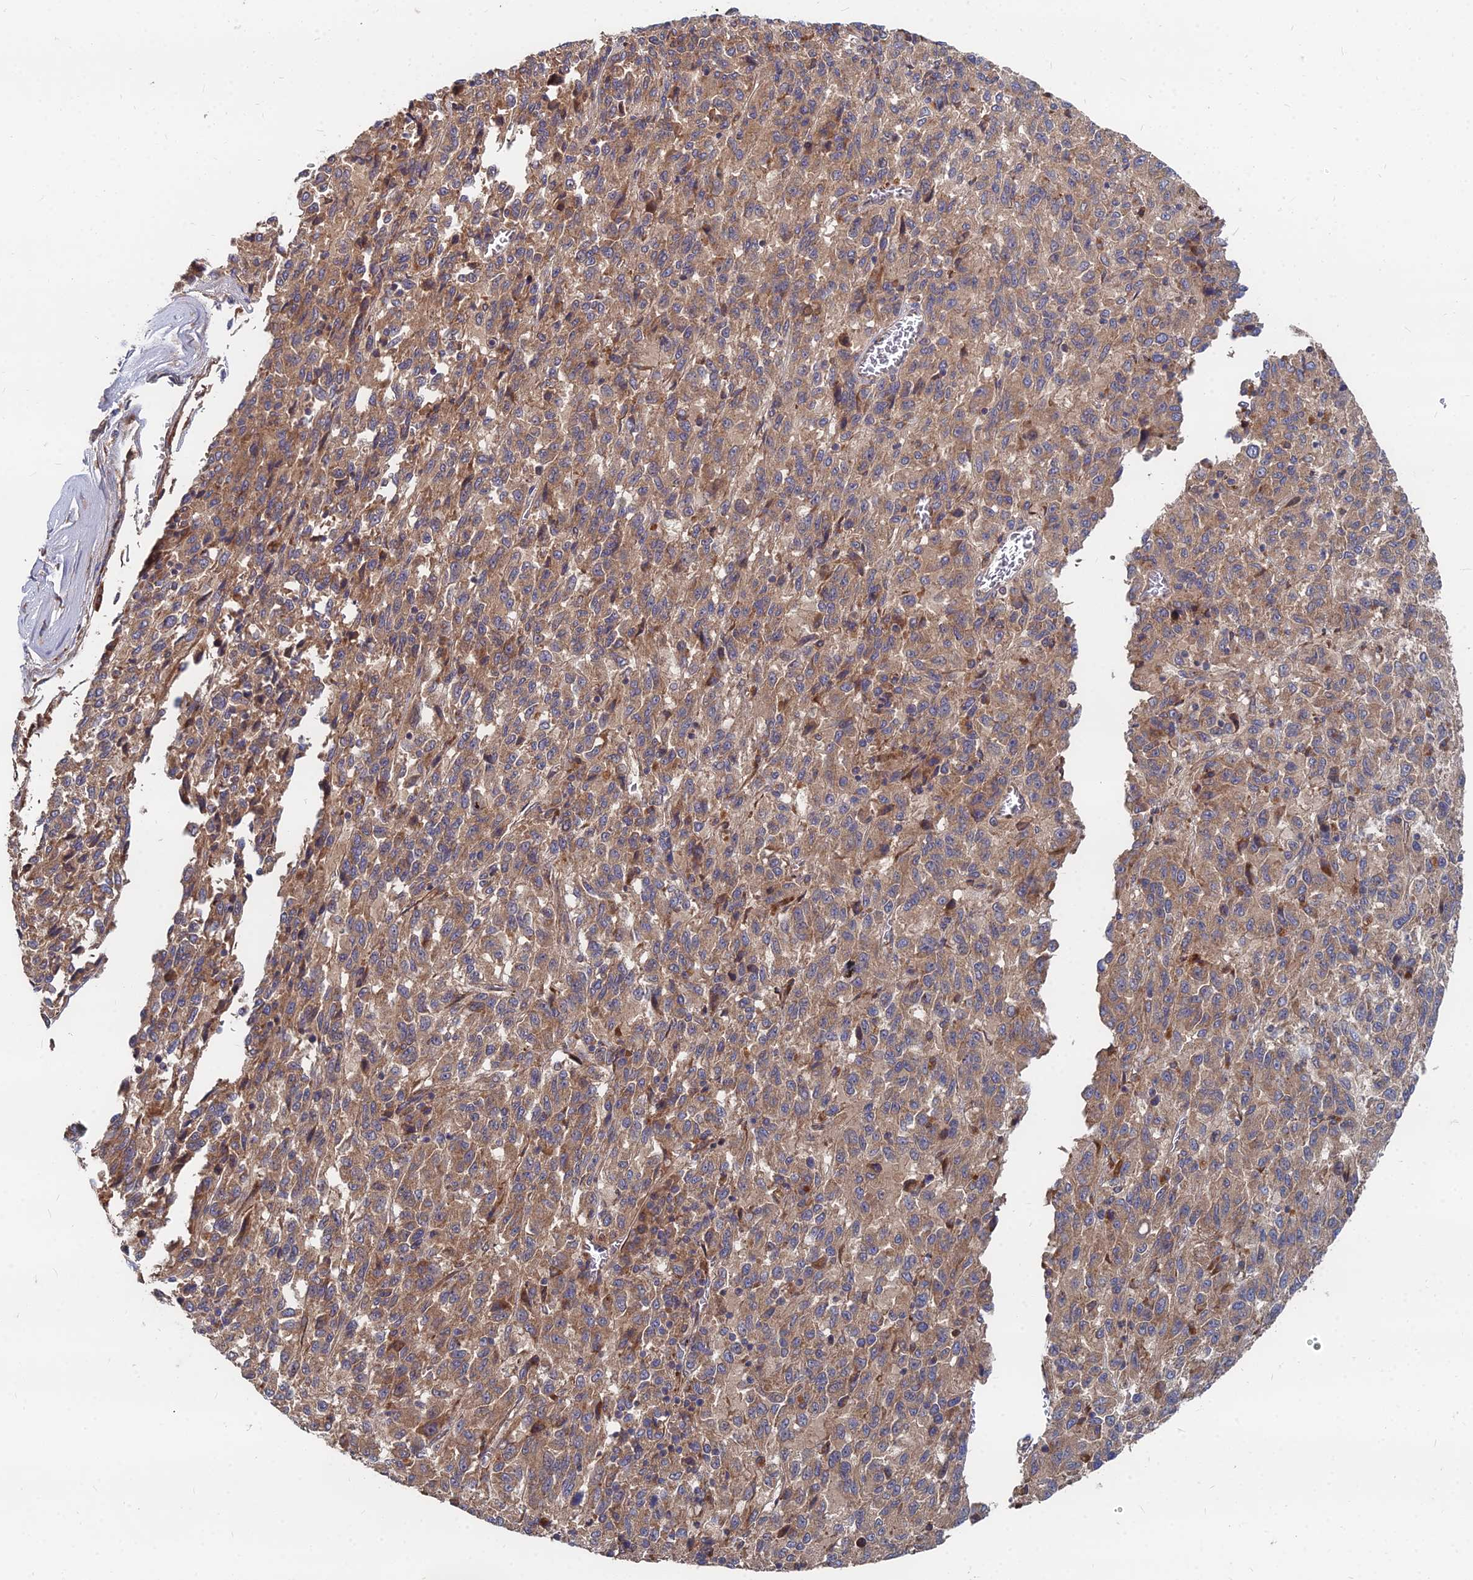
{"staining": {"intensity": "moderate", "quantity": ">75%", "location": "cytoplasmic/membranous"}, "tissue": "melanoma", "cell_type": "Tumor cells", "image_type": "cancer", "snomed": [{"axis": "morphology", "description": "Malignant melanoma, Metastatic site"}, {"axis": "topography", "description": "Lung"}], "caption": "An image of malignant melanoma (metastatic site) stained for a protein shows moderate cytoplasmic/membranous brown staining in tumor cells. Using DAB (3,3'-diaminobenzidine) (brown) and hematoxylin (blue) stains, captured at high magnification using brightfield microscopy.", "gene": "CCZ1", "patient": {"sex": "male", "age": 64}}